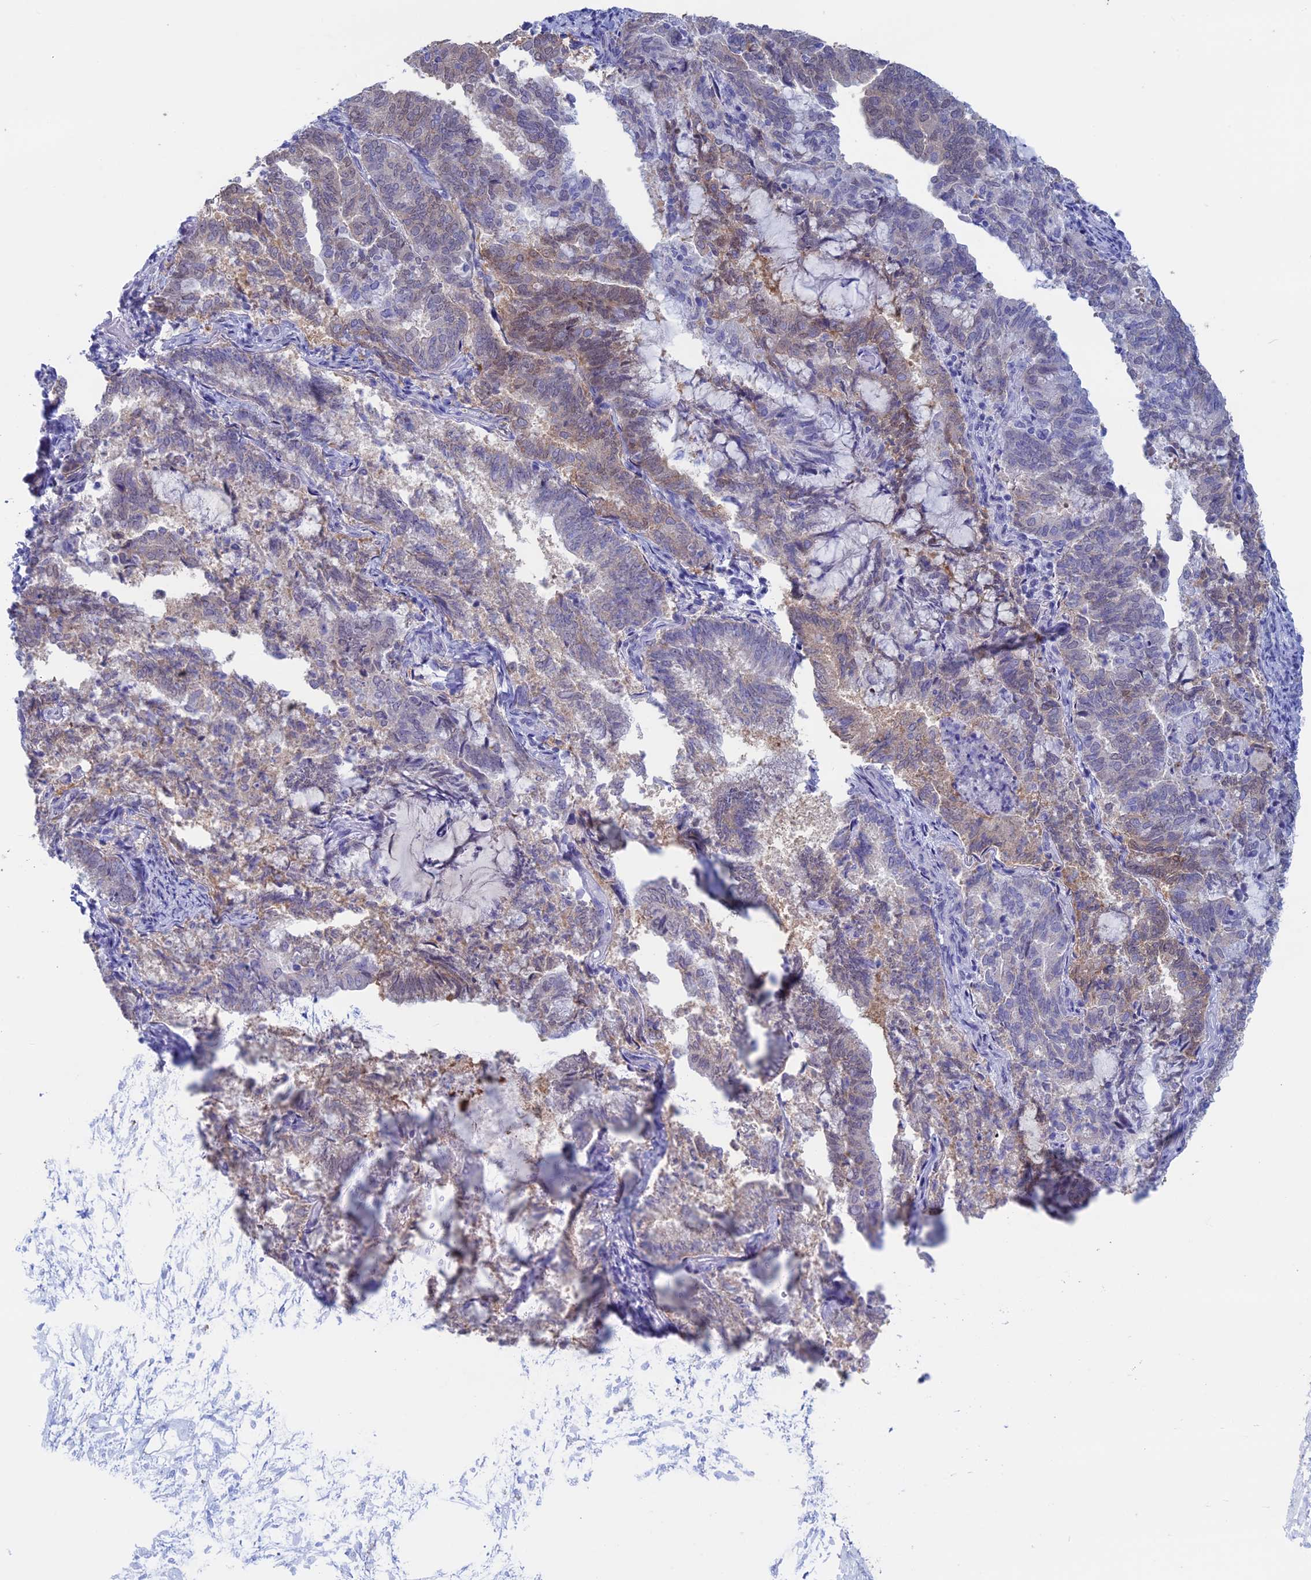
{"staining": {"intensity": "weak", "quantity": "25%-75%", "location": "cytoplasmic/membranous,nuclear"}, "tissue": "endometrial cancer", "cell_type": "Tumor cells", "image_type": "cancer", "snomed": [{"axis": "morphology", "description": "Adenocarcinoma, NOS"}, {"axis": "topography", "description": "Endometrium"}], "caption": "High-magnification brightfield microscopy of endometrial cancer (adenocarcinoma) stained with DAB (3,3'-diaminobenzidine) (brown) and counterstained with hematoxylin (blue). tumor cells exhibit weak cytoplasmic/membranous and nuclear positivity is identified in approximately25%-75% of cells.", "gene": "LHFPL2", "patient": {"sex": "female", "age": 80}}